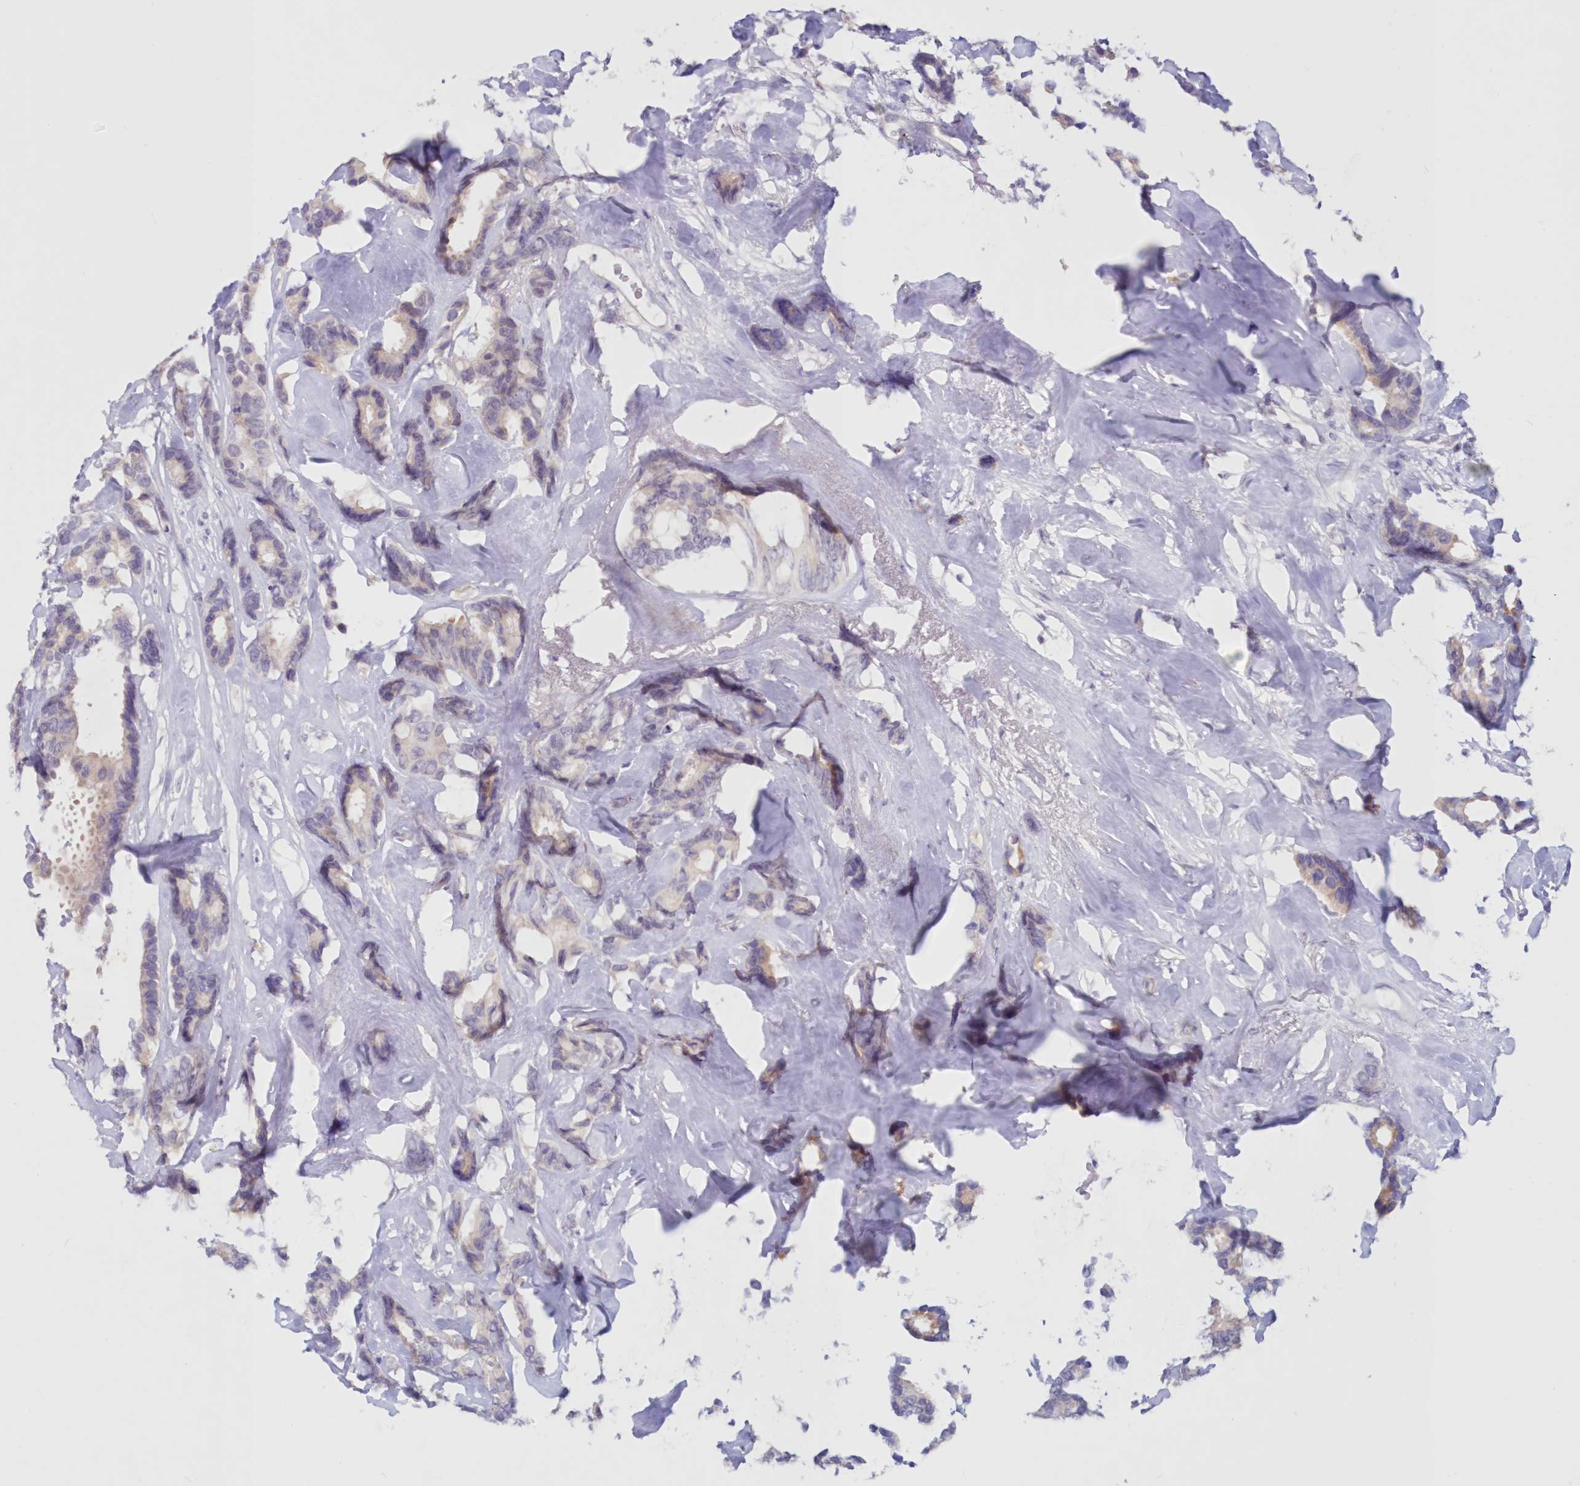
{"staining": {"intensity": "weak", "quantity": "<25%", "location": "cytoplasmic/membranous"}, "tissue": "breast cancer", "cell_type": "Tumor cells", "image_type": "cancer", "snomed": [{"axis": "morphology", "description": "Duct carcinoma"}, {"axis": "topography", "description": "Breast"}], "caption": "Tumor cells are negative for protein expression in human breast cancer (infiltrating ductal carcinoma).", "gene": "SNED1", "patient": {"sex": "female", "age": 87}}